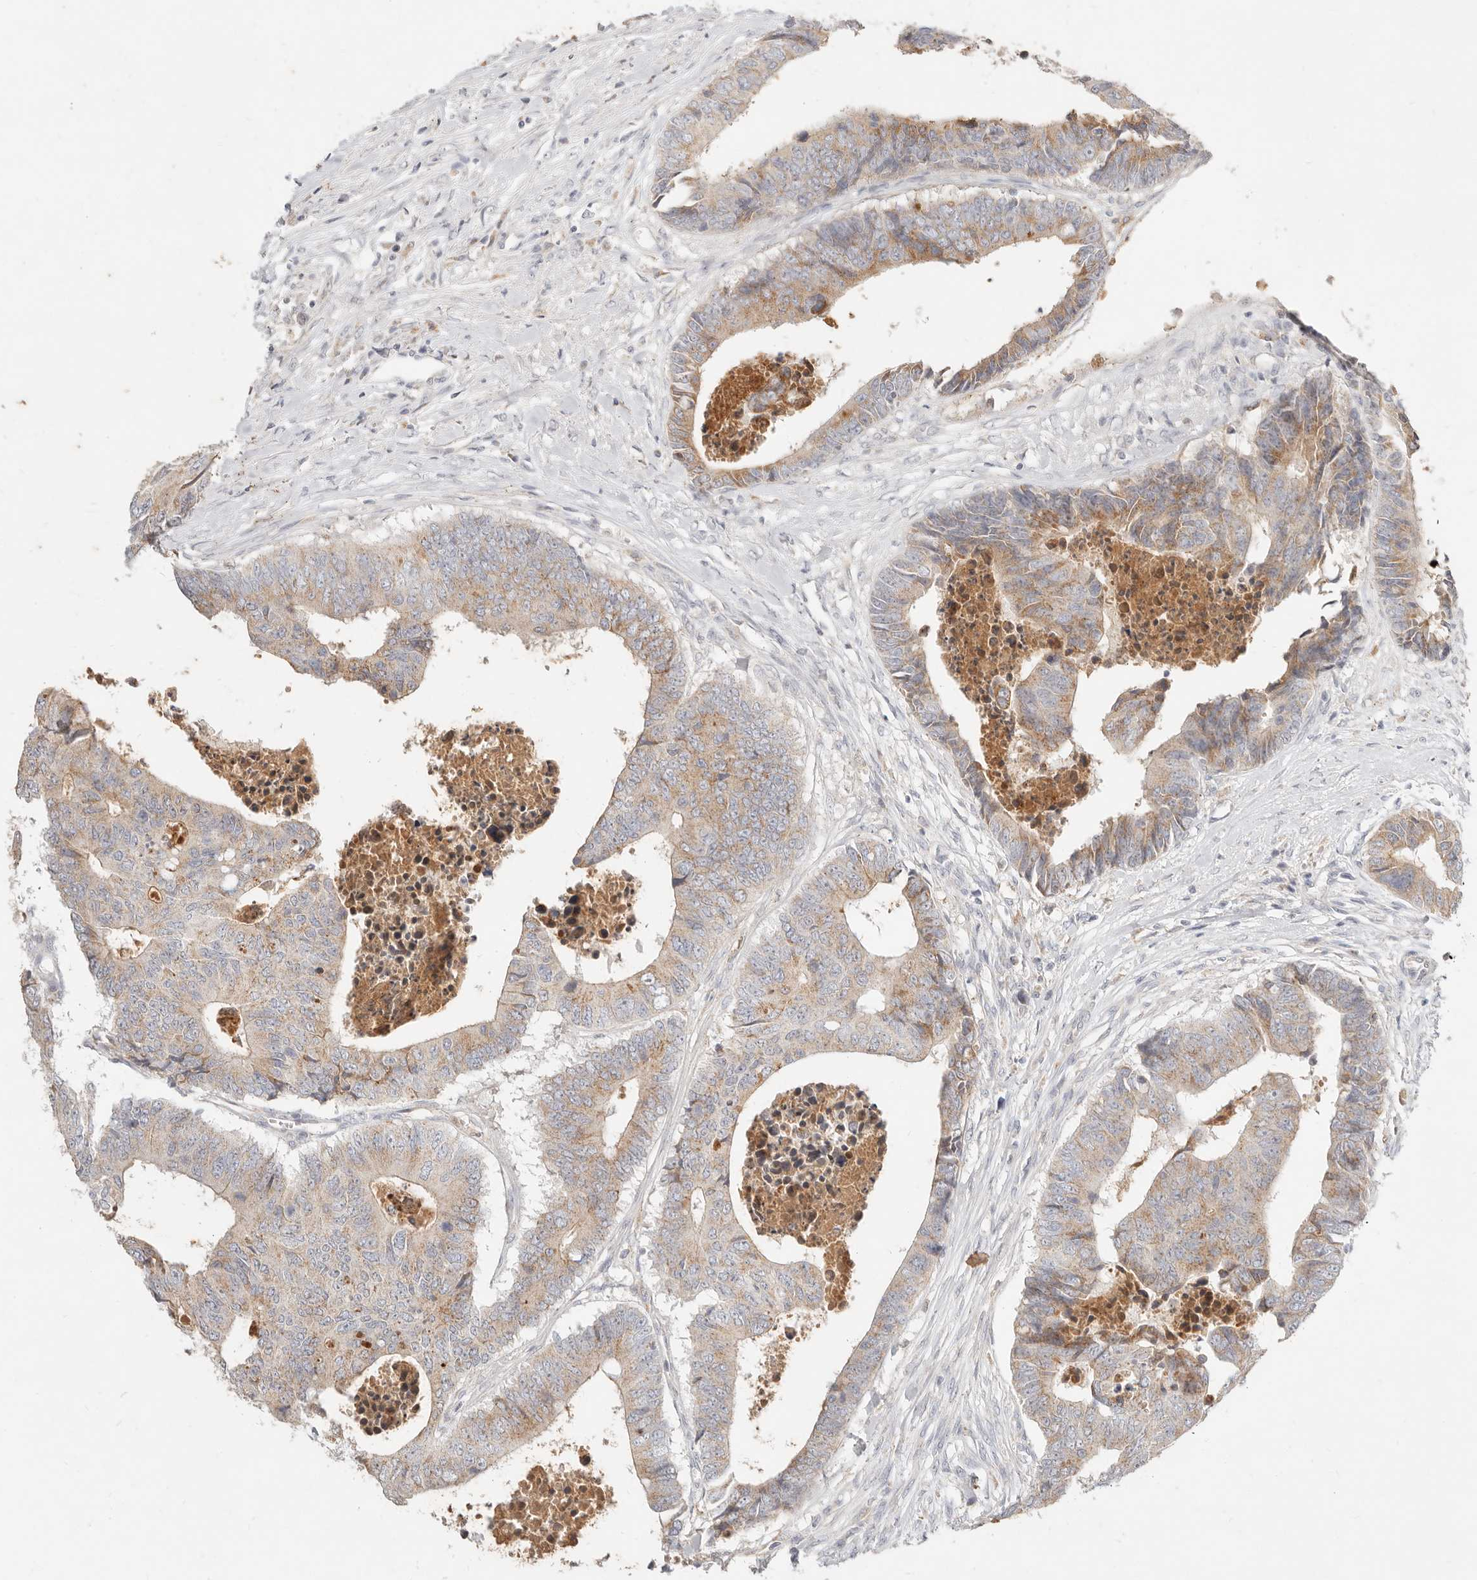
{"staining": {"intensity": "weak", "quantity": ">75%", "location": "cytoplasmic/membranous"}, "tissue": "colorectal cancer", "cell_type": "Tumor cells", "image_type": "cancer", "snomed": [{"axis": "morphology", "description": "Adenocarcinoma, NOS"}, {"axis": "topography", "description": "Rectum"}], "caption": "A histopathology image of adenocarcinoma (colorectal) stained for a protein shows weak cytoplasmic/membranous brown staining in tumor cells.", "gene": "ACOX1", "patient": {"sex": "male", "age": 84}}